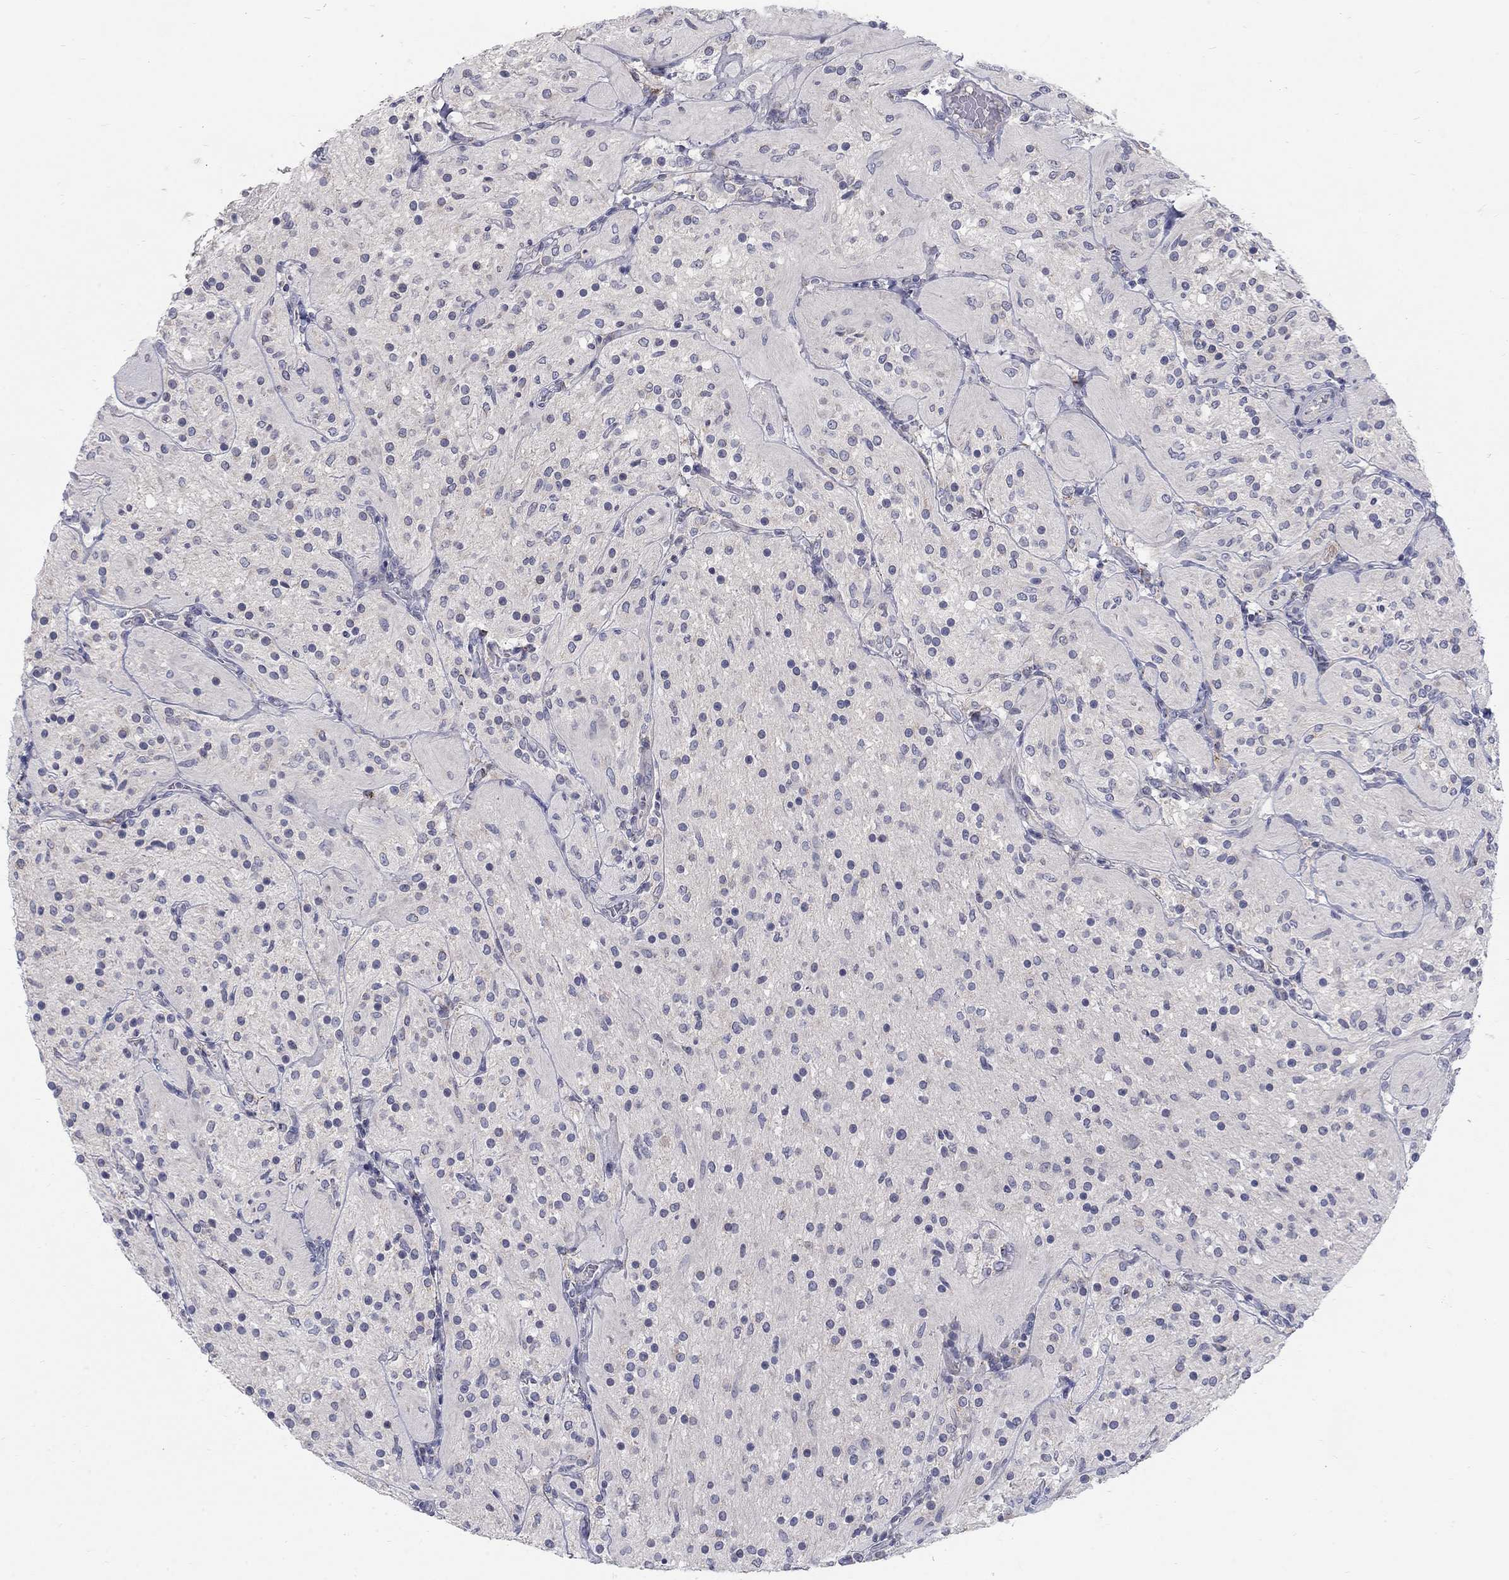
{"staining": {"intensity": "negative", "quantity": "none", "location": "none"}, "tissue": "glioma", "cell_type": "Tumor cells", "image_type": "cancer", "snomed": [{"axis": "morphology", "description": "Glioma, malignant, Low grade"}, {"axis": "topography", "description": "Brain"}], "caption": "The immunohistochemistry photomicrograph has no significant staining in tumor cells of malignant glioma (low-grade) tissue. (Brightfield microscopy of DAB (3,3'-diaminobenzidine) immunohistochemistry at high magnification).", "gene": "PANK3", "patient": {"sex": "male", "age": 3}}